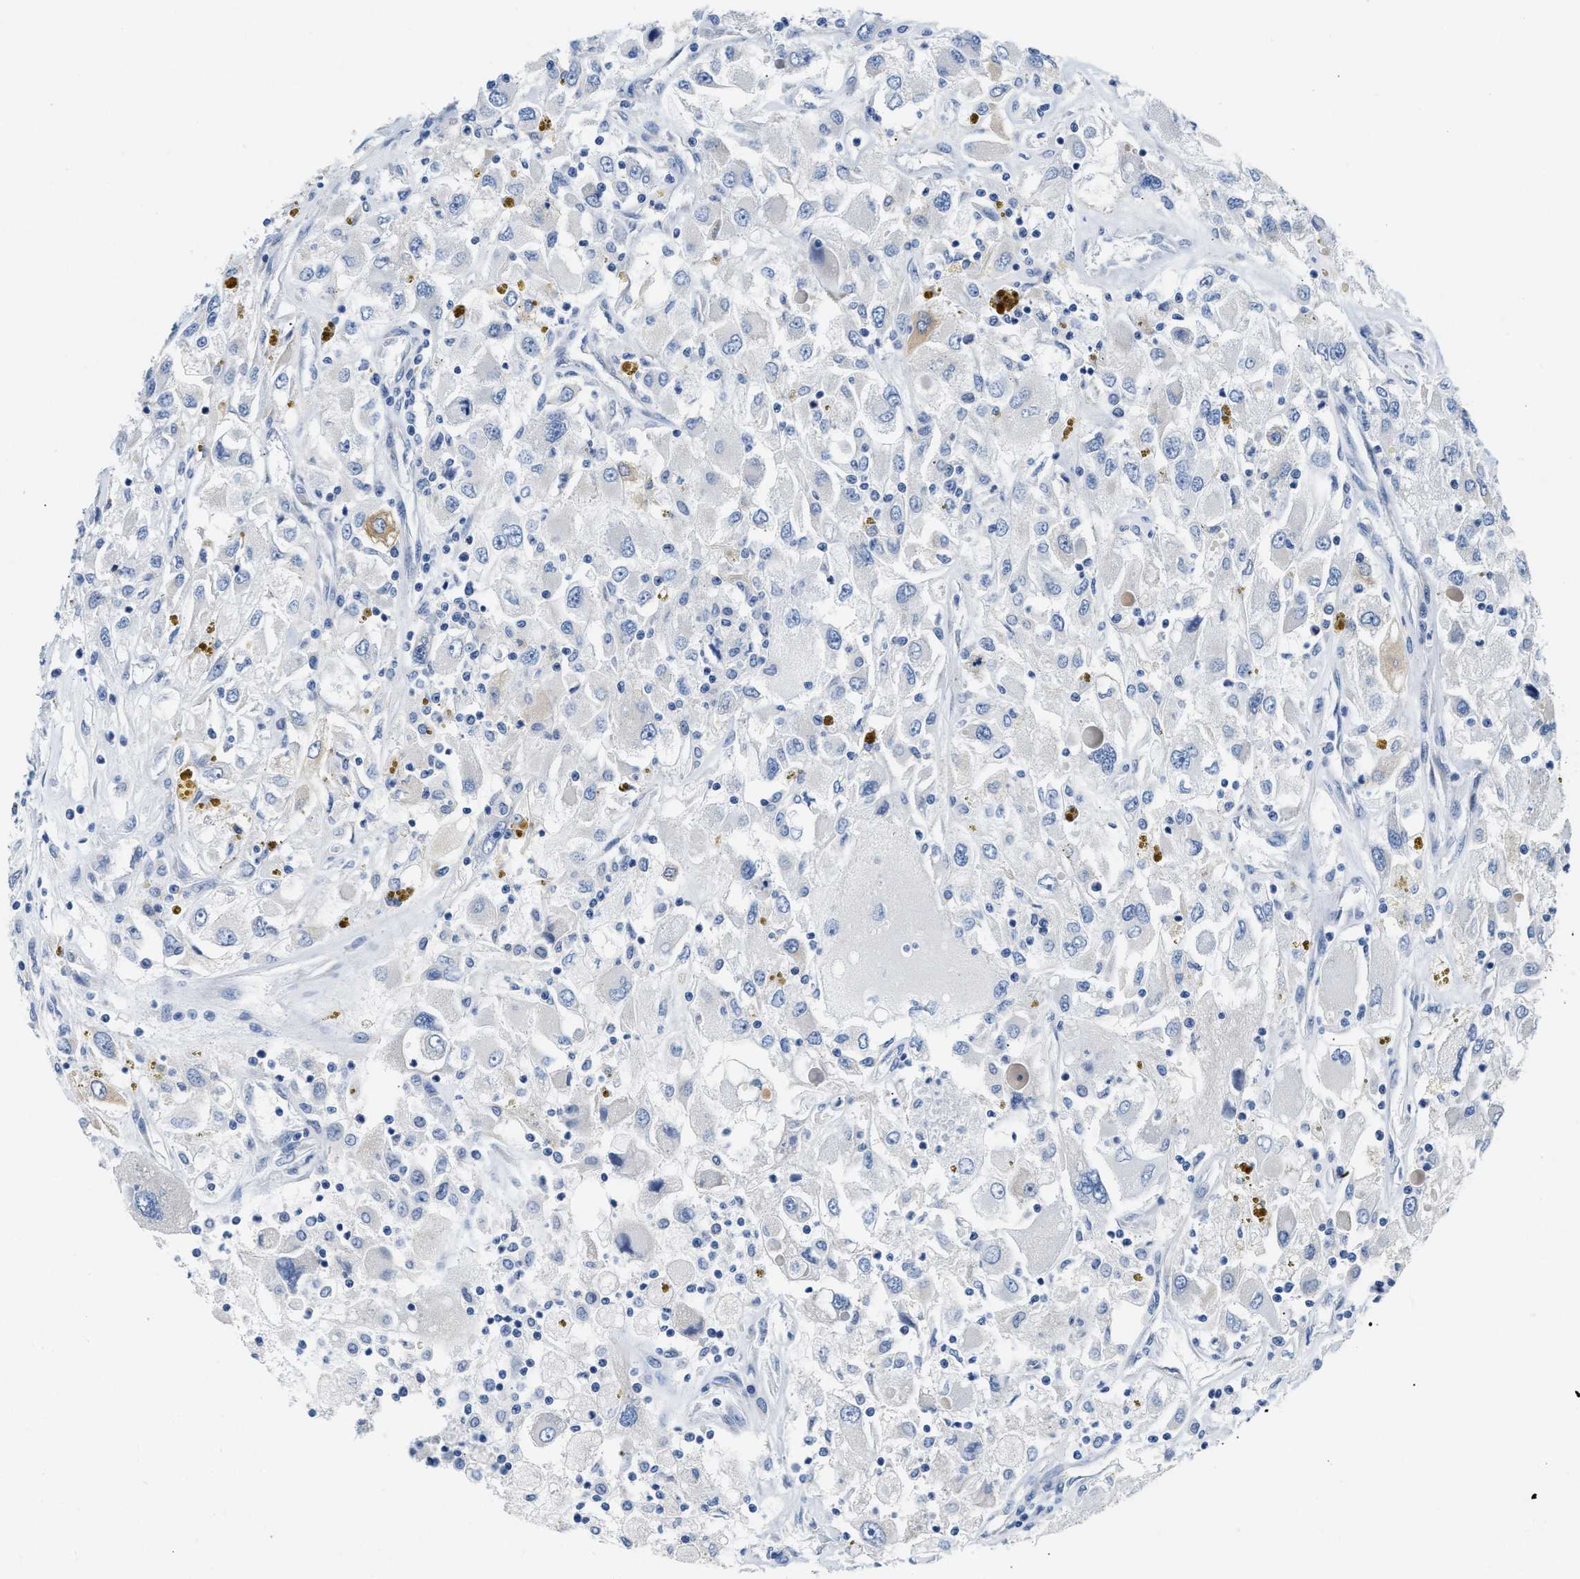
{"staining": {"intensity": "negative", "quantity": "none", "location": "none"}, "tissue": "renal cancer", "cell_type": "Tumor cells", "image_type": "cancer", "snomed": [{"axis": "morphology", "description": "Adenocarcinoma, NOS"}, {"axis": "topography", "description": "Kidney"}], "caption": "This is an immunohistochemistry (IHC) photomicrograph of adenocarcinoma (renal). There is no positivity in tumor cells.", "gene": "CLGN", "patient": {"sex": "female", "age": 52}}